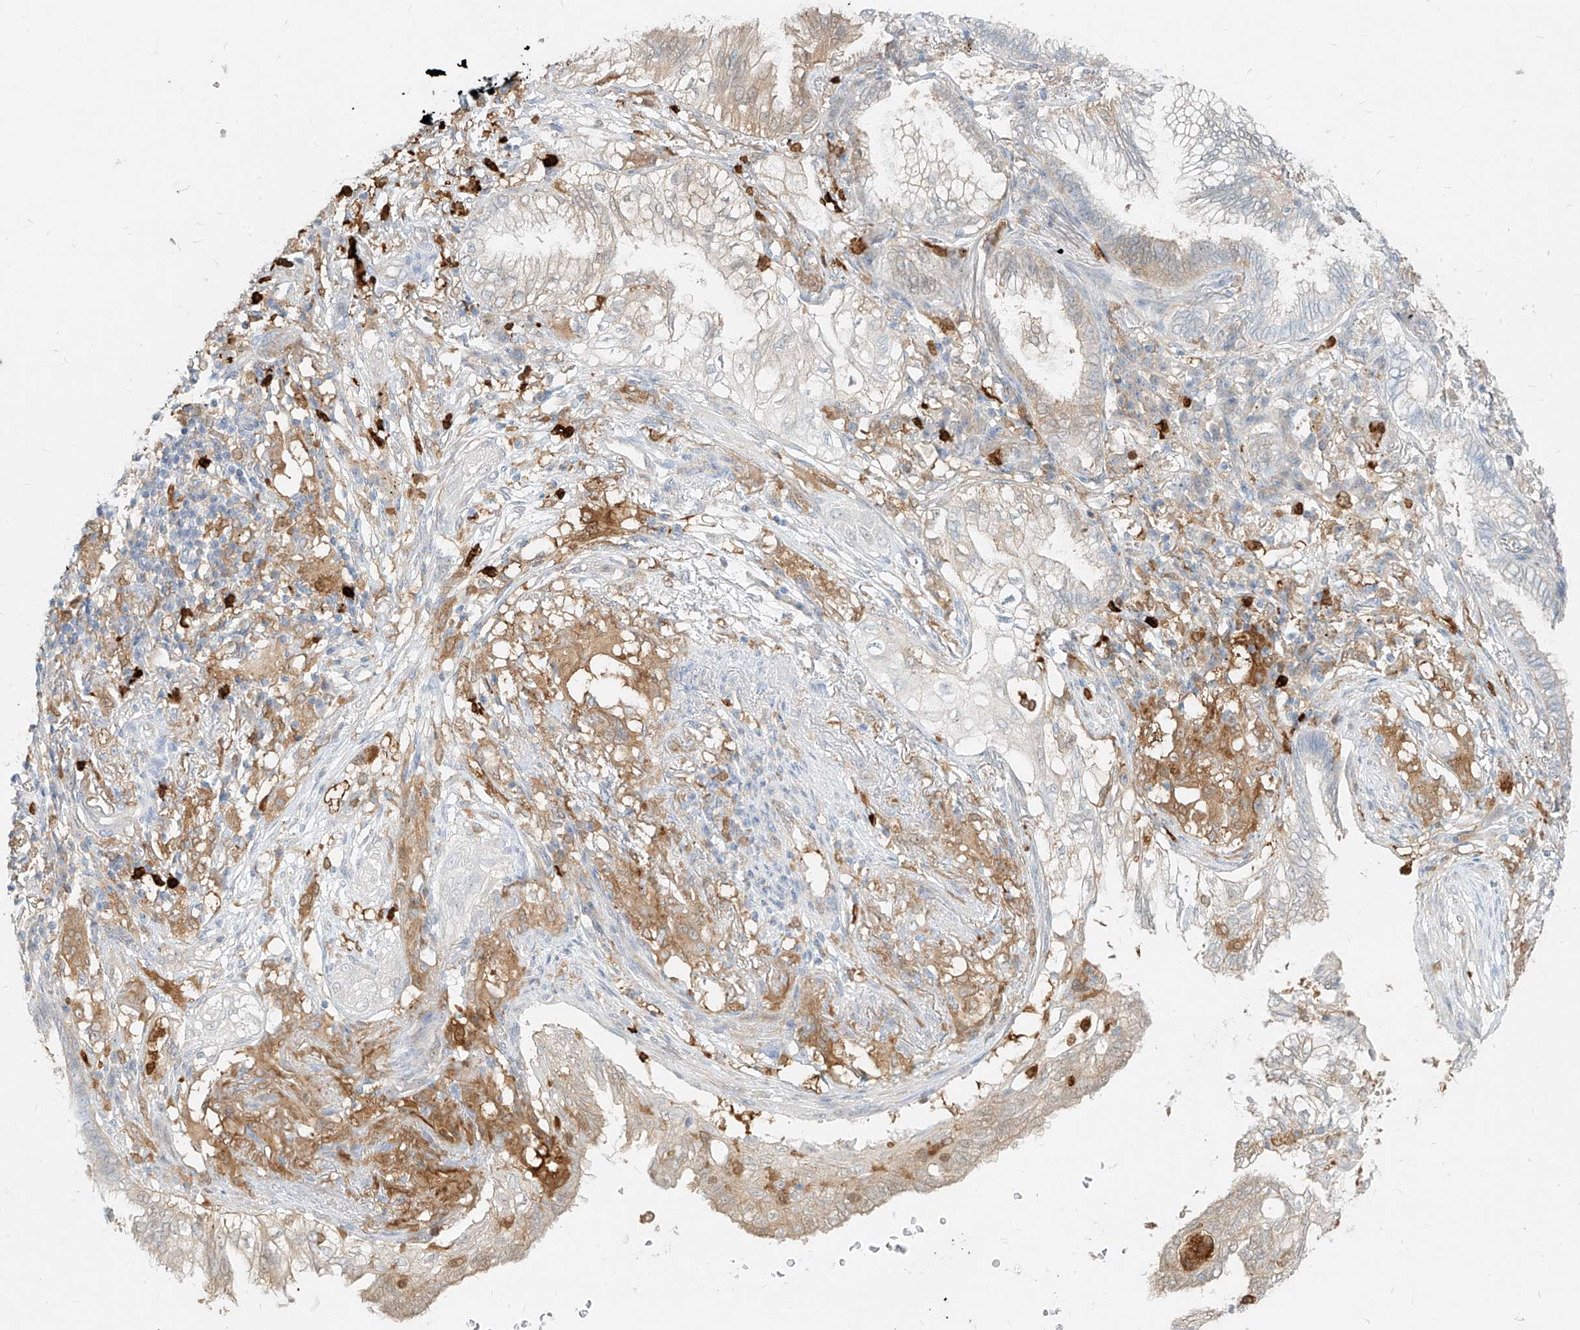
{"staining": {"intensity": "weak", "quantity": "25%-75%", "location": "cytoplasmic/membranous"}, "tissue": "lung cancer", "cell_type": "Tumor cells", "image_type": "cancer", "snomed": [{"axis": "morphology", "description": "Adenocarcinoma, NOS"}, {"axis": "topography", "description": "Lung"}], "caption": "A high-resolution photomicrograph shows immunohistochemistry (IHC) staining of lung adenocarcinoma, which displays weak cytoplasmic/membranous positivity in approximately 25%-75% of tumor cells.", "gene": "PGD", "patient": {"sex": "female", "age": 70}}